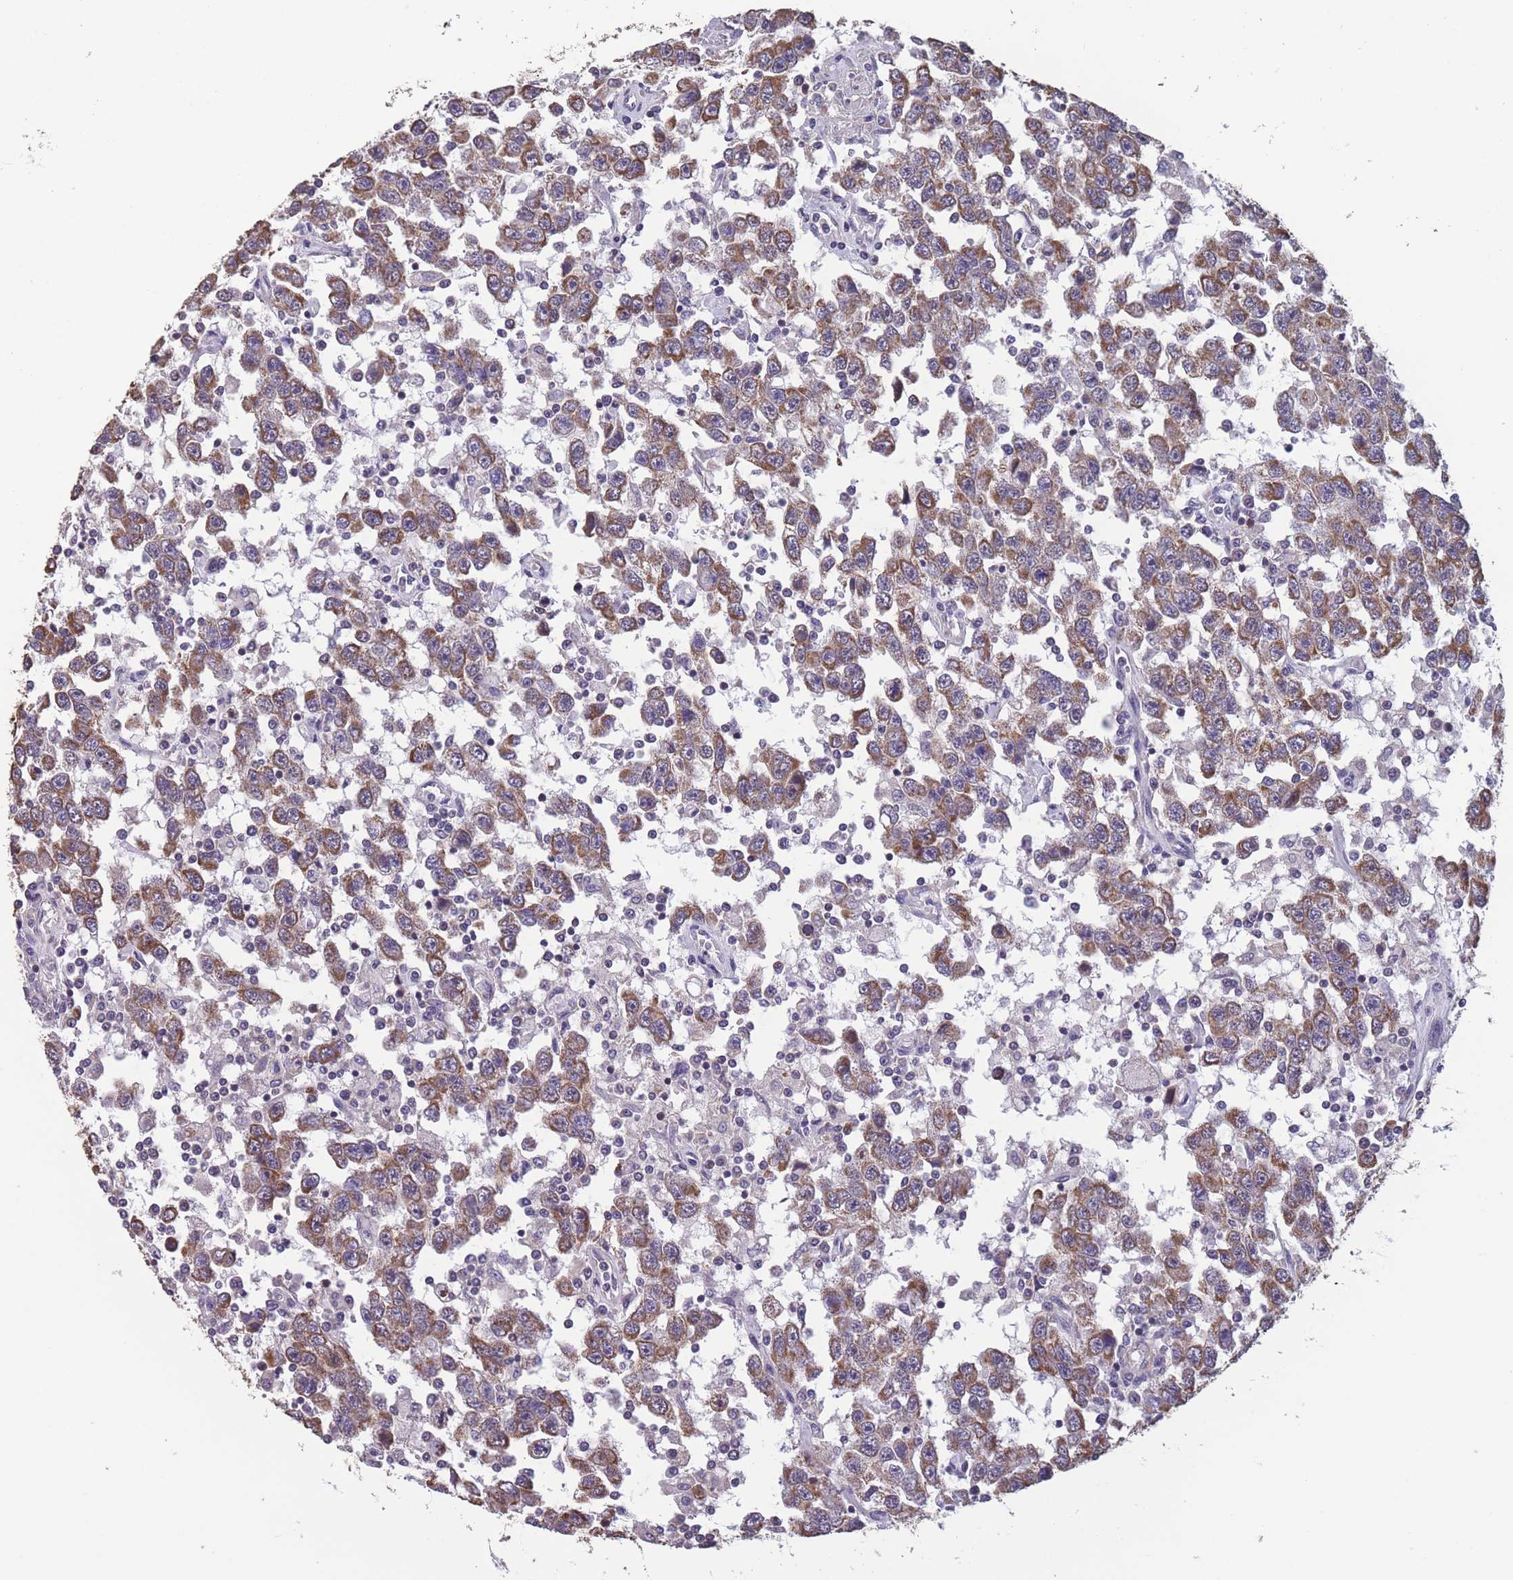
{"staining": {"intensity": "moderate", "quantity": ">75%", "location": "cytoplasmic/membranous"}, "tissue": "testis cancer", "cell_type": "Tumor cells", "image_type": "cancer", "snomed": [{"axis": "morphology", "description": "Seminoma, NOS"}, {"axis": "topography", "description": "Testis"}], "caption": "Immunohistochemical staining of human seminoma (testis) reveals medium levels of moderate cytoplasmic/membranous protein expression in about >75% of tumor cells. (Brightfield microscopy of DAB IHC at high magnification).", "gene": "TOMM40L", "patient": {"sex": "male", "age": 41}}